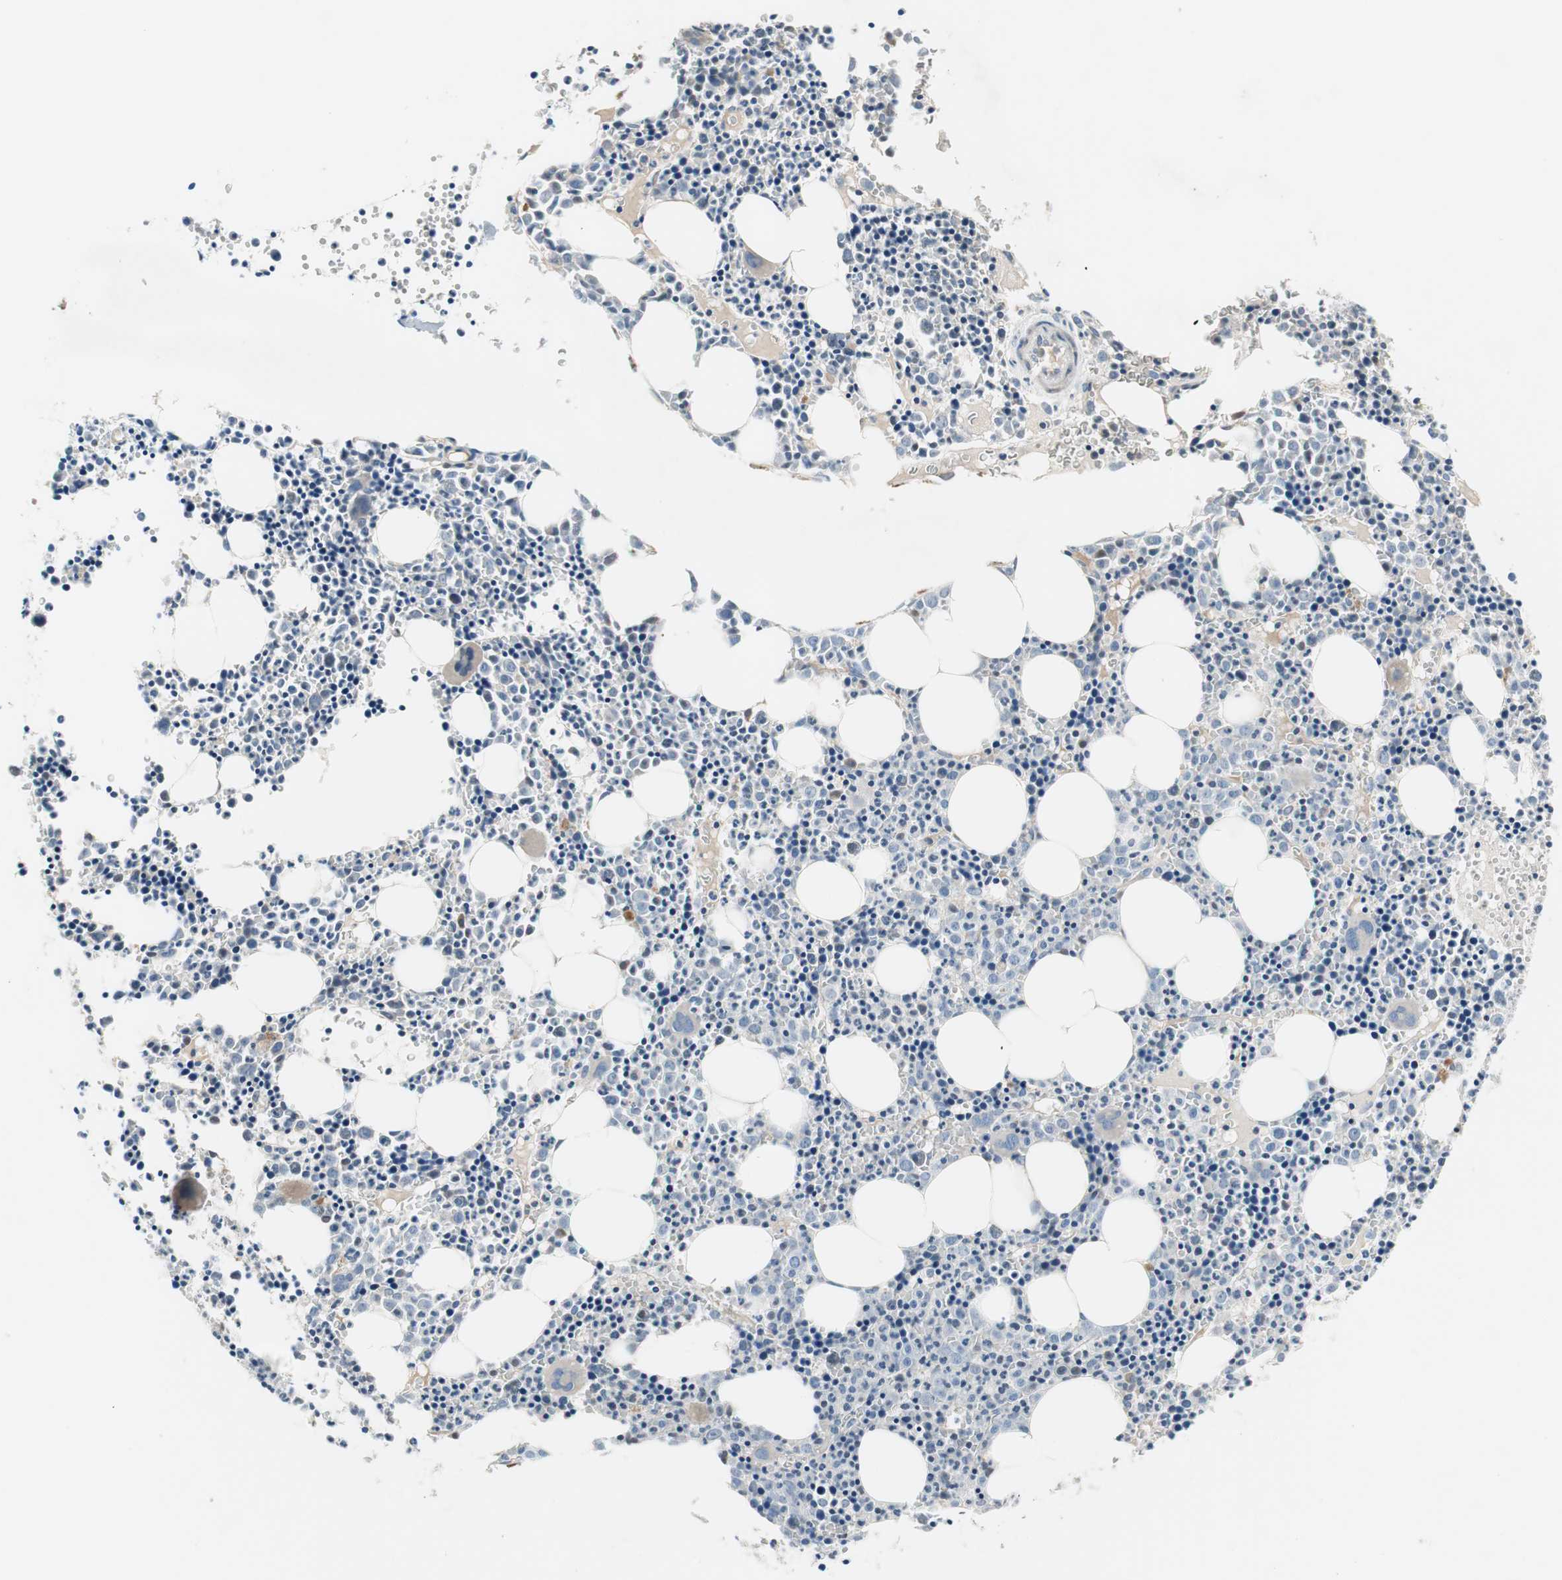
{"staining": {"intensity": "negative", "quantity": "none", "location": "none"}, "tissue": "bone marrow", "cell_type": "Hematopoietic cells", "image_type": "normal", "snomed": [{"axis": "morphology", "description": "Normal tissue, NOS"}, {"axis": "morphology", "description": "Inflammation, NOS"}, {"axis": "topography", "description": "Bone marrow"}], "caption": "This is a image of immunohistochemistry (IHC) staining of unremarkable bone marrow, which shows no positivity in hematopoietic cells. (DAB IHC with hematoxylin counter stain).", "gene": "TACR3", "patient": {"sex": "female", "age": 17}}